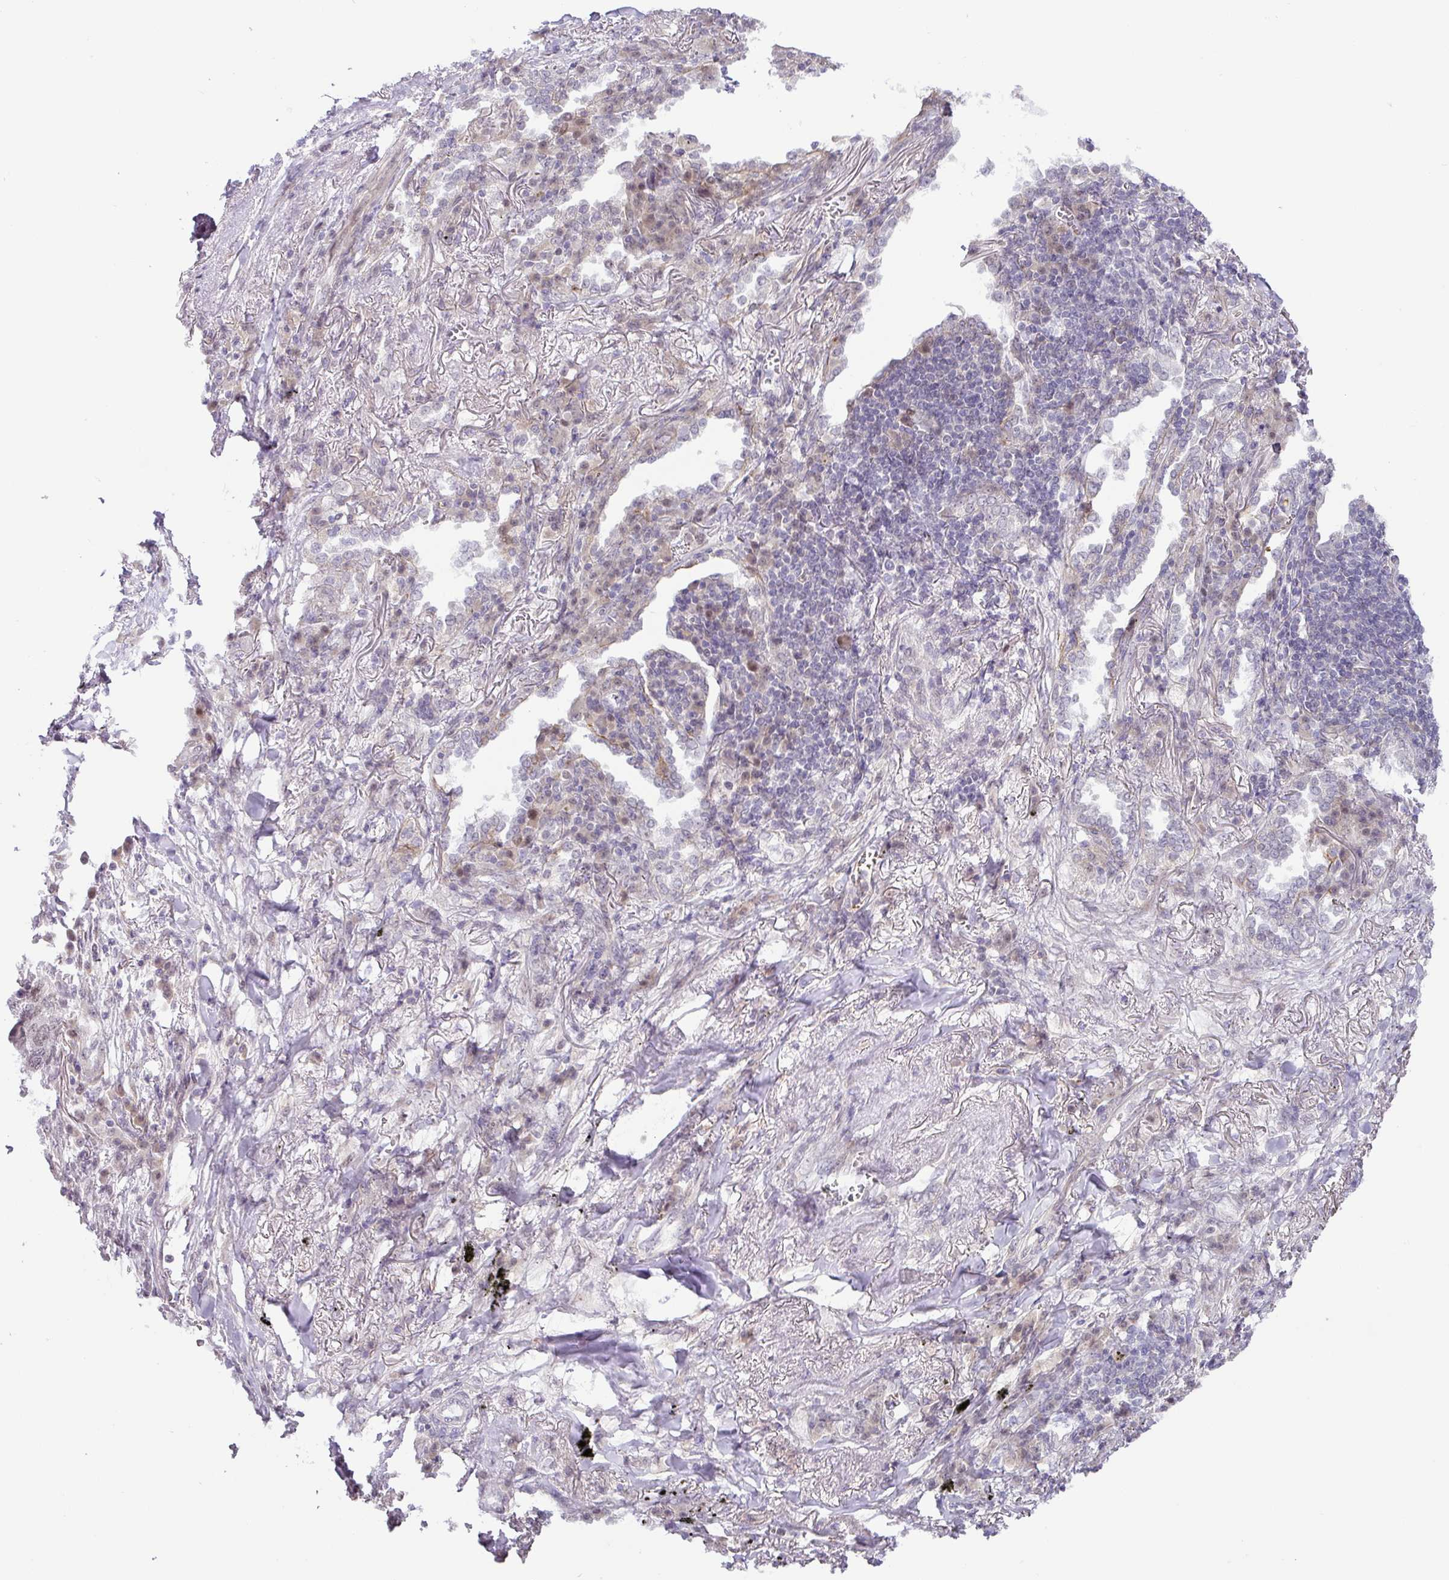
{"staining": {"intensity": "negative", "quantity": "none", "location": "none"}, "tissue": "lung cancer", "cell_type": "Tumor cells", "image_type": "cancer", "snomed": [{"axis": "morphology", "description": "Squamous cell carcinoma, NOS"}, {"axis": "topography", "description": "Lung"}], "caption": "High power microscopy histopathology image of an IHC image of lung cancer (squamous cell carcinoma), revealing no significant expression in tumor cells.", "gene": "PARP2", "patient": {"sex": "female", "age": 63}}